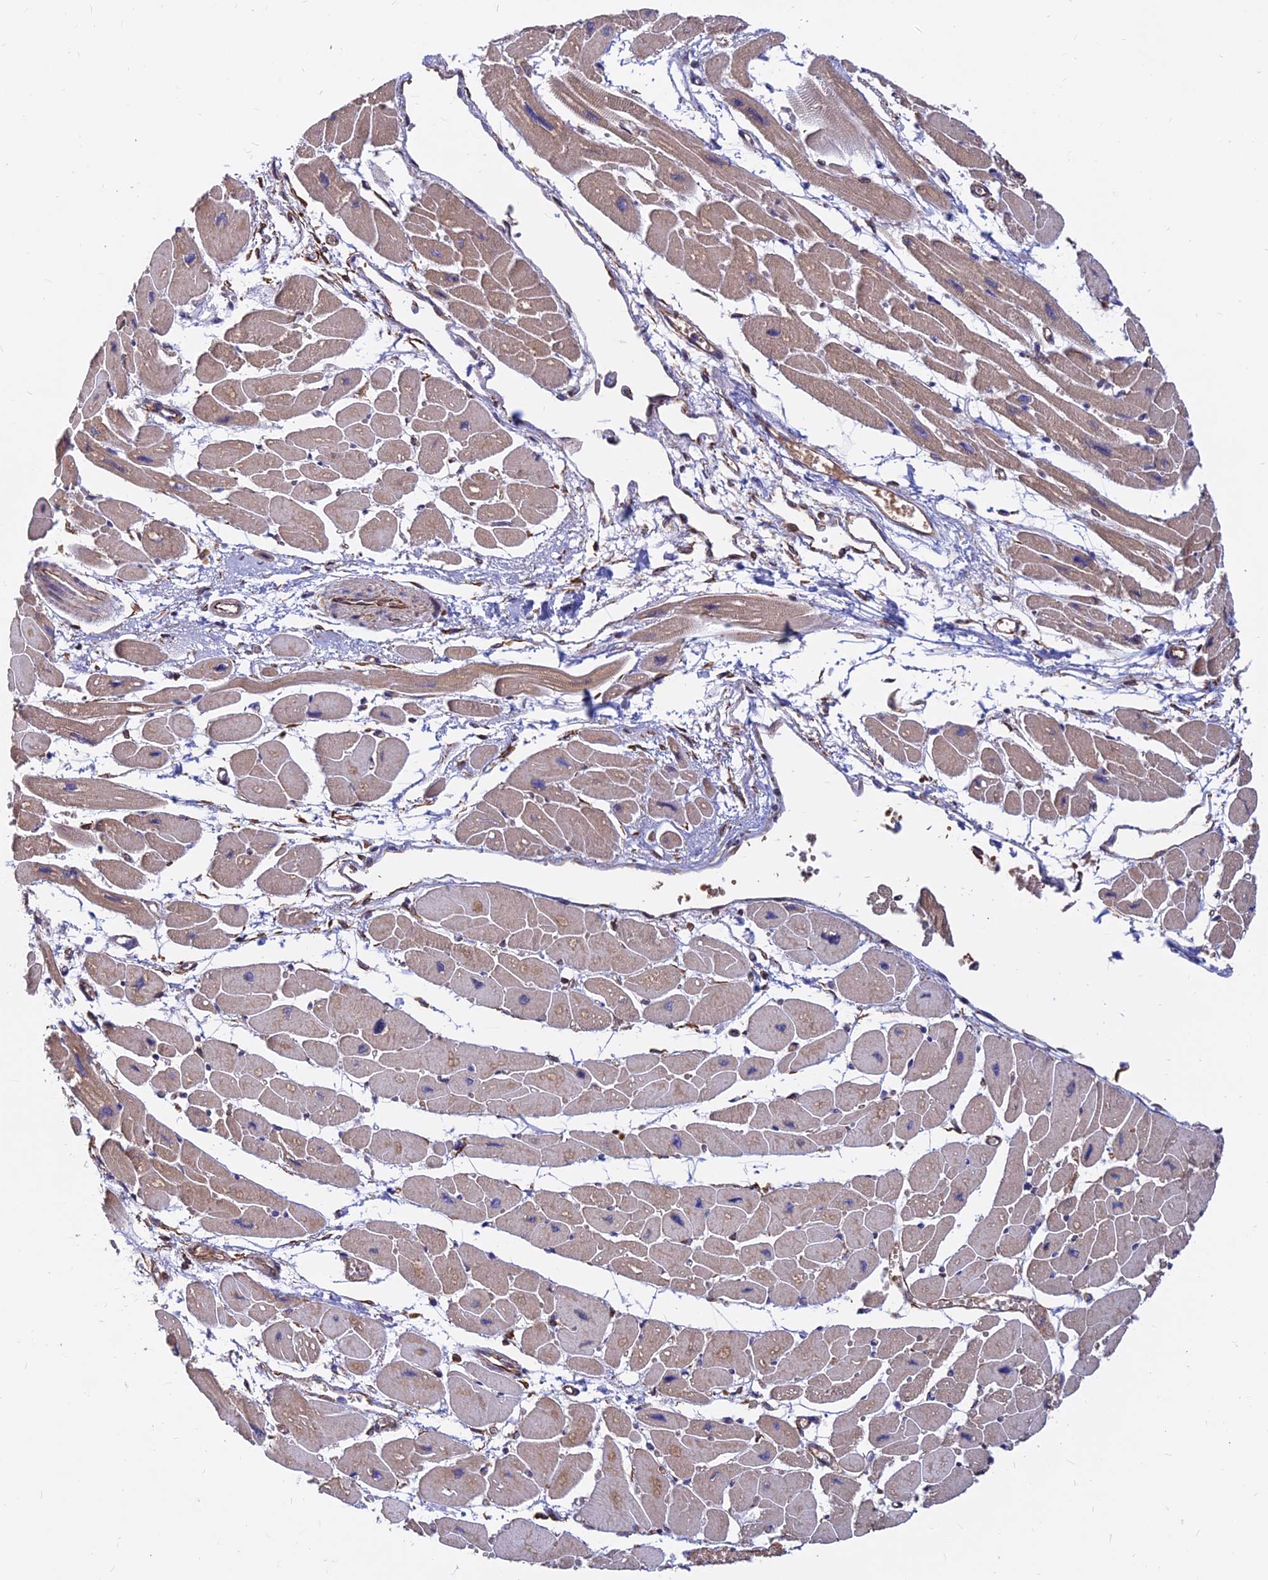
{"staining": {"intensity": "moderate", "quantity": ">75%", "location": "cytoplasmic/membranous"}, "tissue": "heart muscle", "cell_type": "Cardiomyocytes", "image_type": "normal", "snomed": [{"axis": "morphology", "description": "Normal tissue, NOS"}, {"axis": "topography", "description": "Heart"}], "caption": "Moderate cytoplasmic/membranous expression is identified in approximately >75% of cardiomyocytes in normal heart muscle.", "gene": "CDK18", "patient": {"sex": "female", "age": 54}}